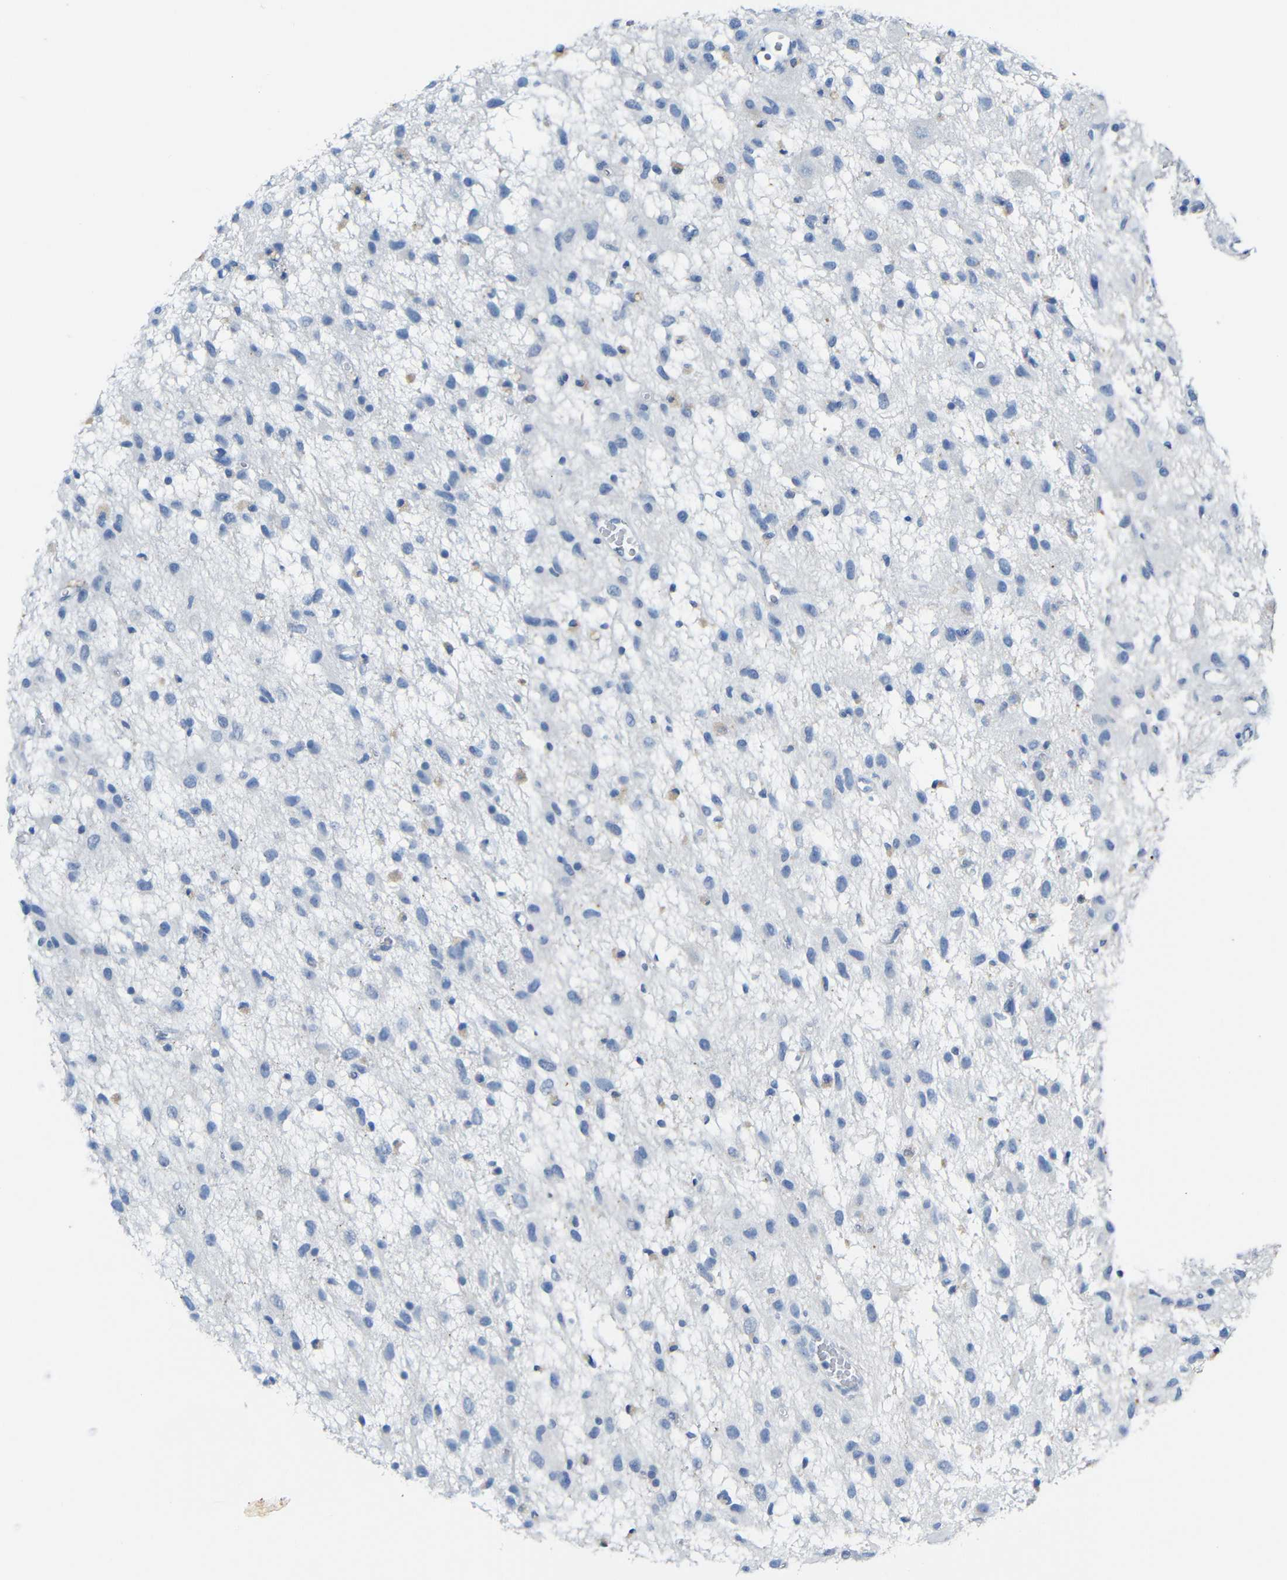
{"staining": {"intensity": "negative", "quantity": "none", "location": "none"}, "tissue": "glioma", "cell_type": "Tumor cells", "image_type": "cancer", "snomed": [{"axis": "morphology", "description": "Glioma, malignant, Low grade"}, {"axis": "topography", "description": "Brain"}], "caption": "Immunohistochemistry histopathology image of glioma stained for a protein (brown), which shows no positivity in tumor cells. (DAB (3,3'-diaminobenzidine) IHC visualized using brightfield microscopy, high magnification).", "gene": "C15orf48", "patient": {"sex": "male", "age": 77}}